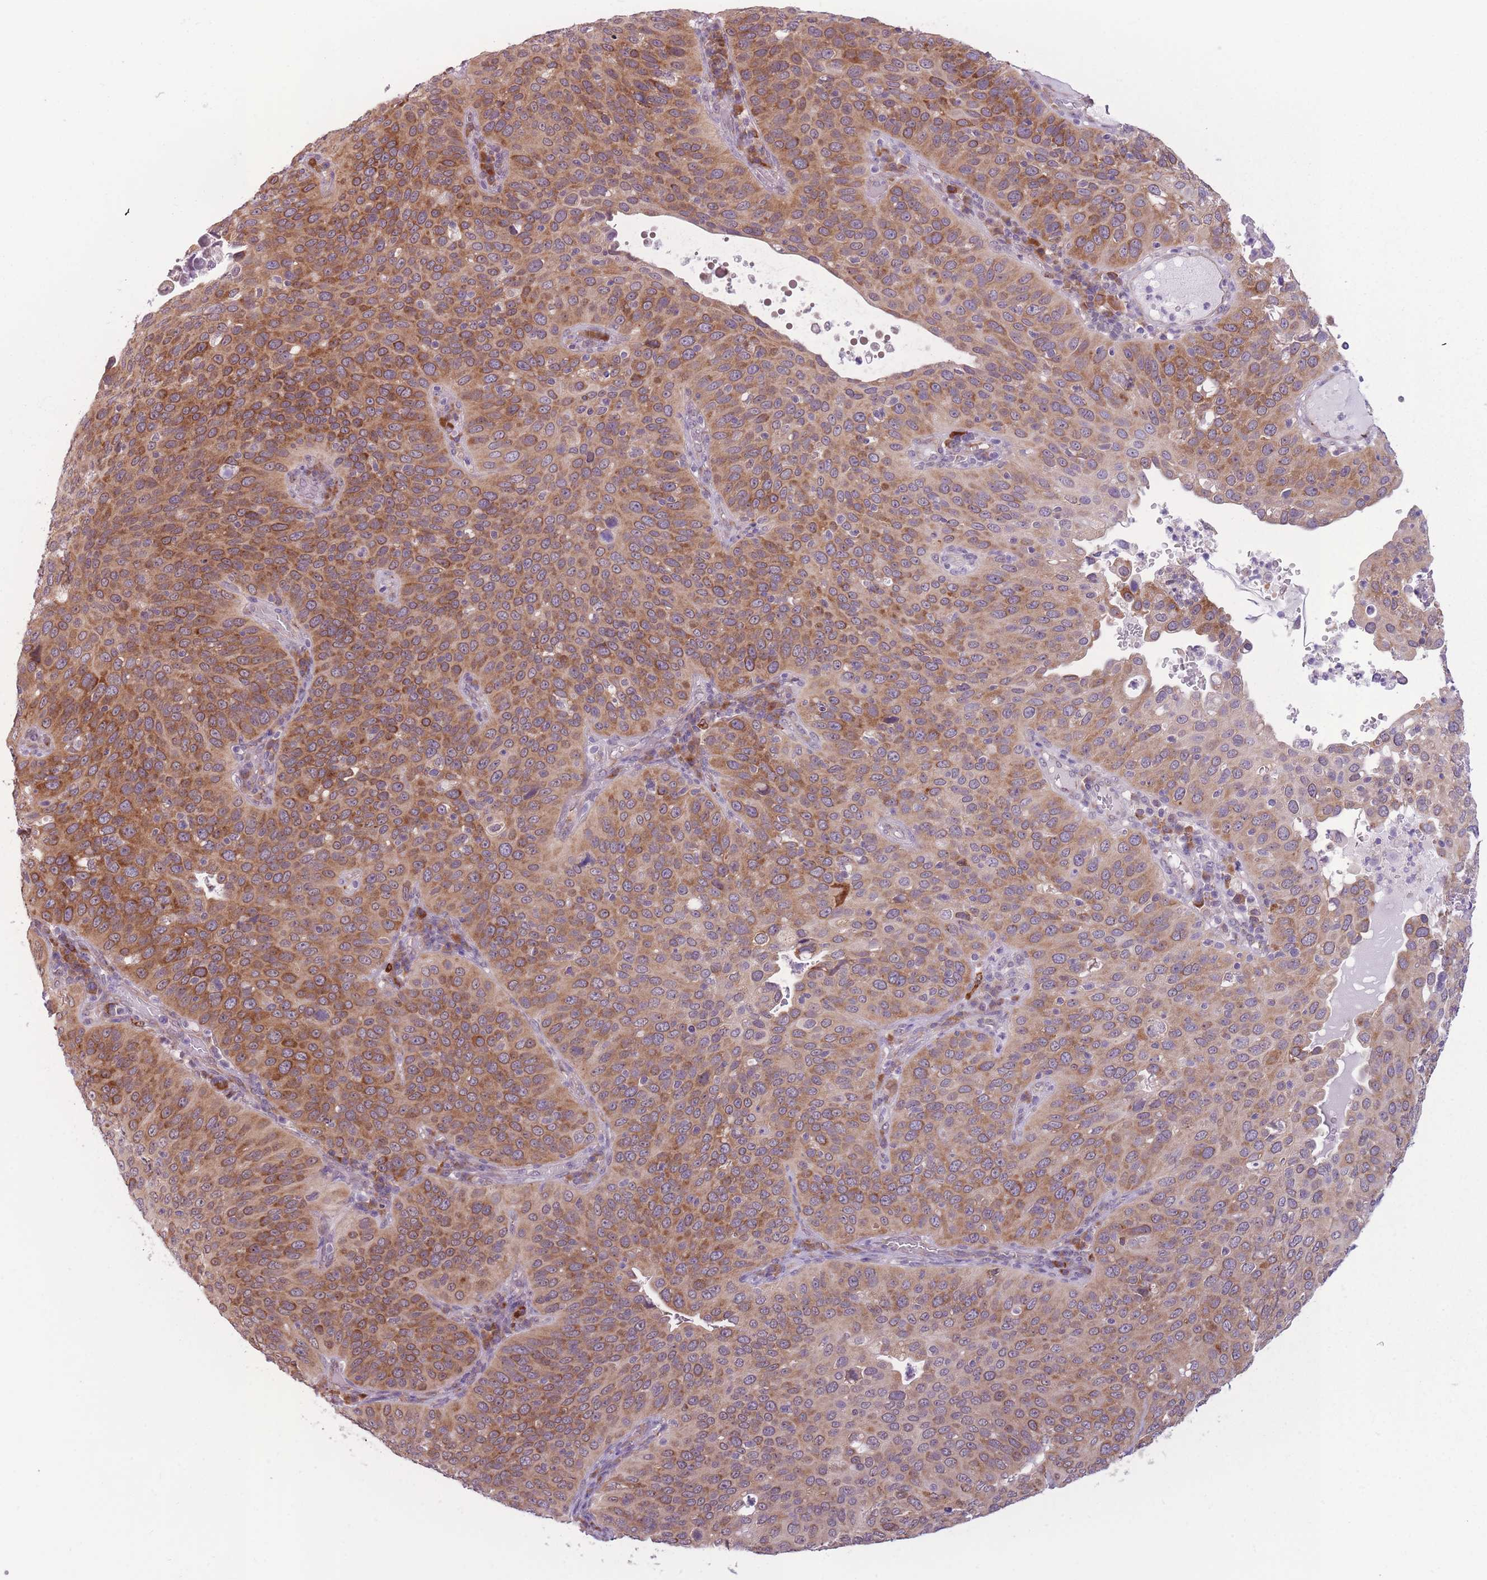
{"staining": {"intensity": "moderate", "quantity": ">75%", "location": "cytoplasmic/membranous"}, "tissue": "cervical cancer", "cell_type": "Tumor cells", "image_type": "cancer", "snomed": [{"axis": "morphology", "description": "Squamous cell carcinoma, NOS"}, {"axis": "topography", "description": "Cervix"}], "caption": "Cervical cancer stained with DAB immunohistochemistry shows medium levels of moderate cytoplasmic/membranous positivity in approximately >75% of tumor cells.", "gene": "TMEM121", "patient": {"sex": "female", "age": 36}}